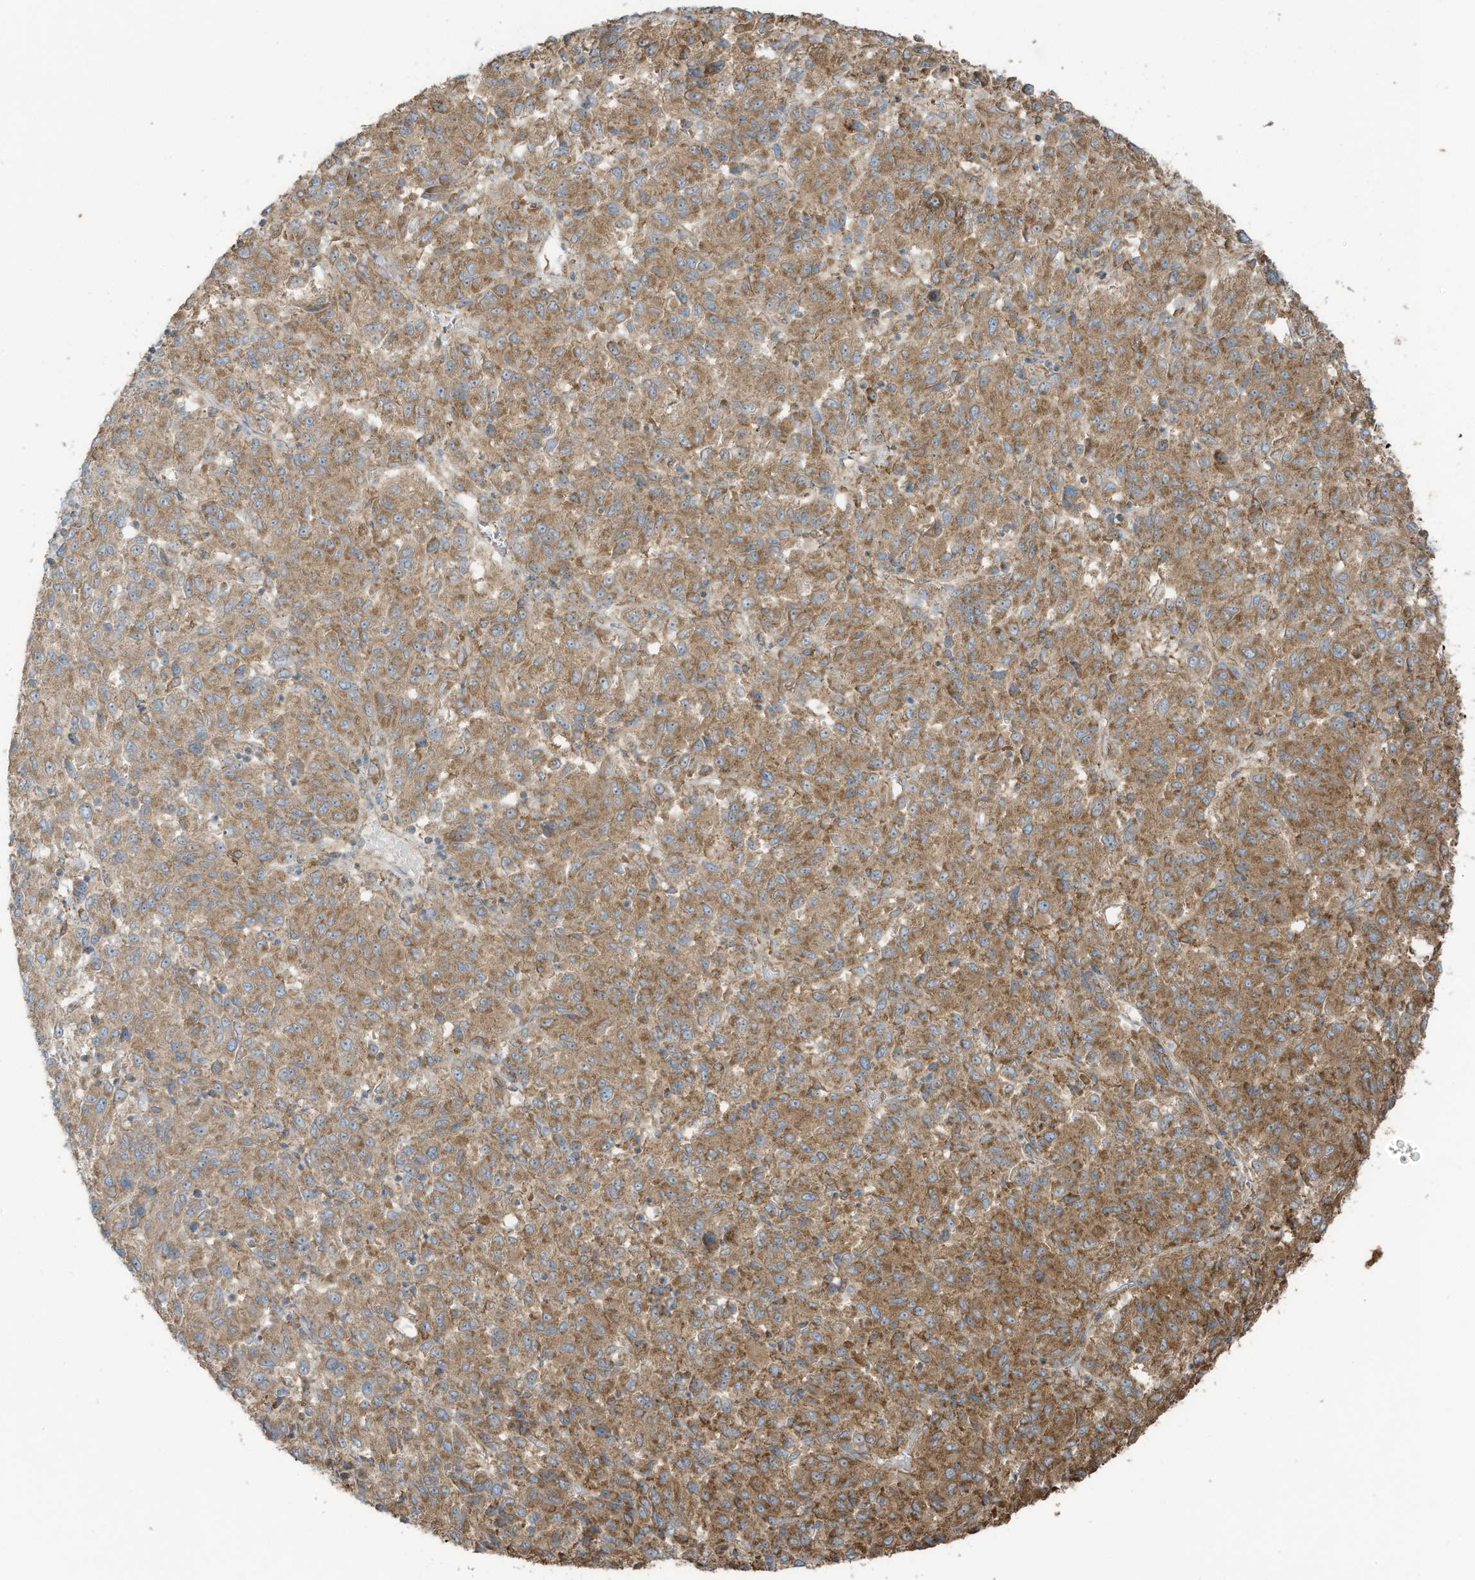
{"staining": {"intensity": "moderate", "quantity": "25%-75%", "location": "cytoplasmic/membranous"}, "tissue": "melanoma", "cell_type": "Tumor cells", "image_type": "cancer", "snomed": [{"axis": "morphology", "description": "Malignant melanoma, Metastatic site"}, {"axis": "topography", "description": "Lung"}], "caption": "Moderate cytoplasmic/membranous expression is seen in about 25%-75% of tumor cells in malignant melanoma (metastatic site).", "gene": "CGAS", "patient": {"sex": "male", "age": 64}}